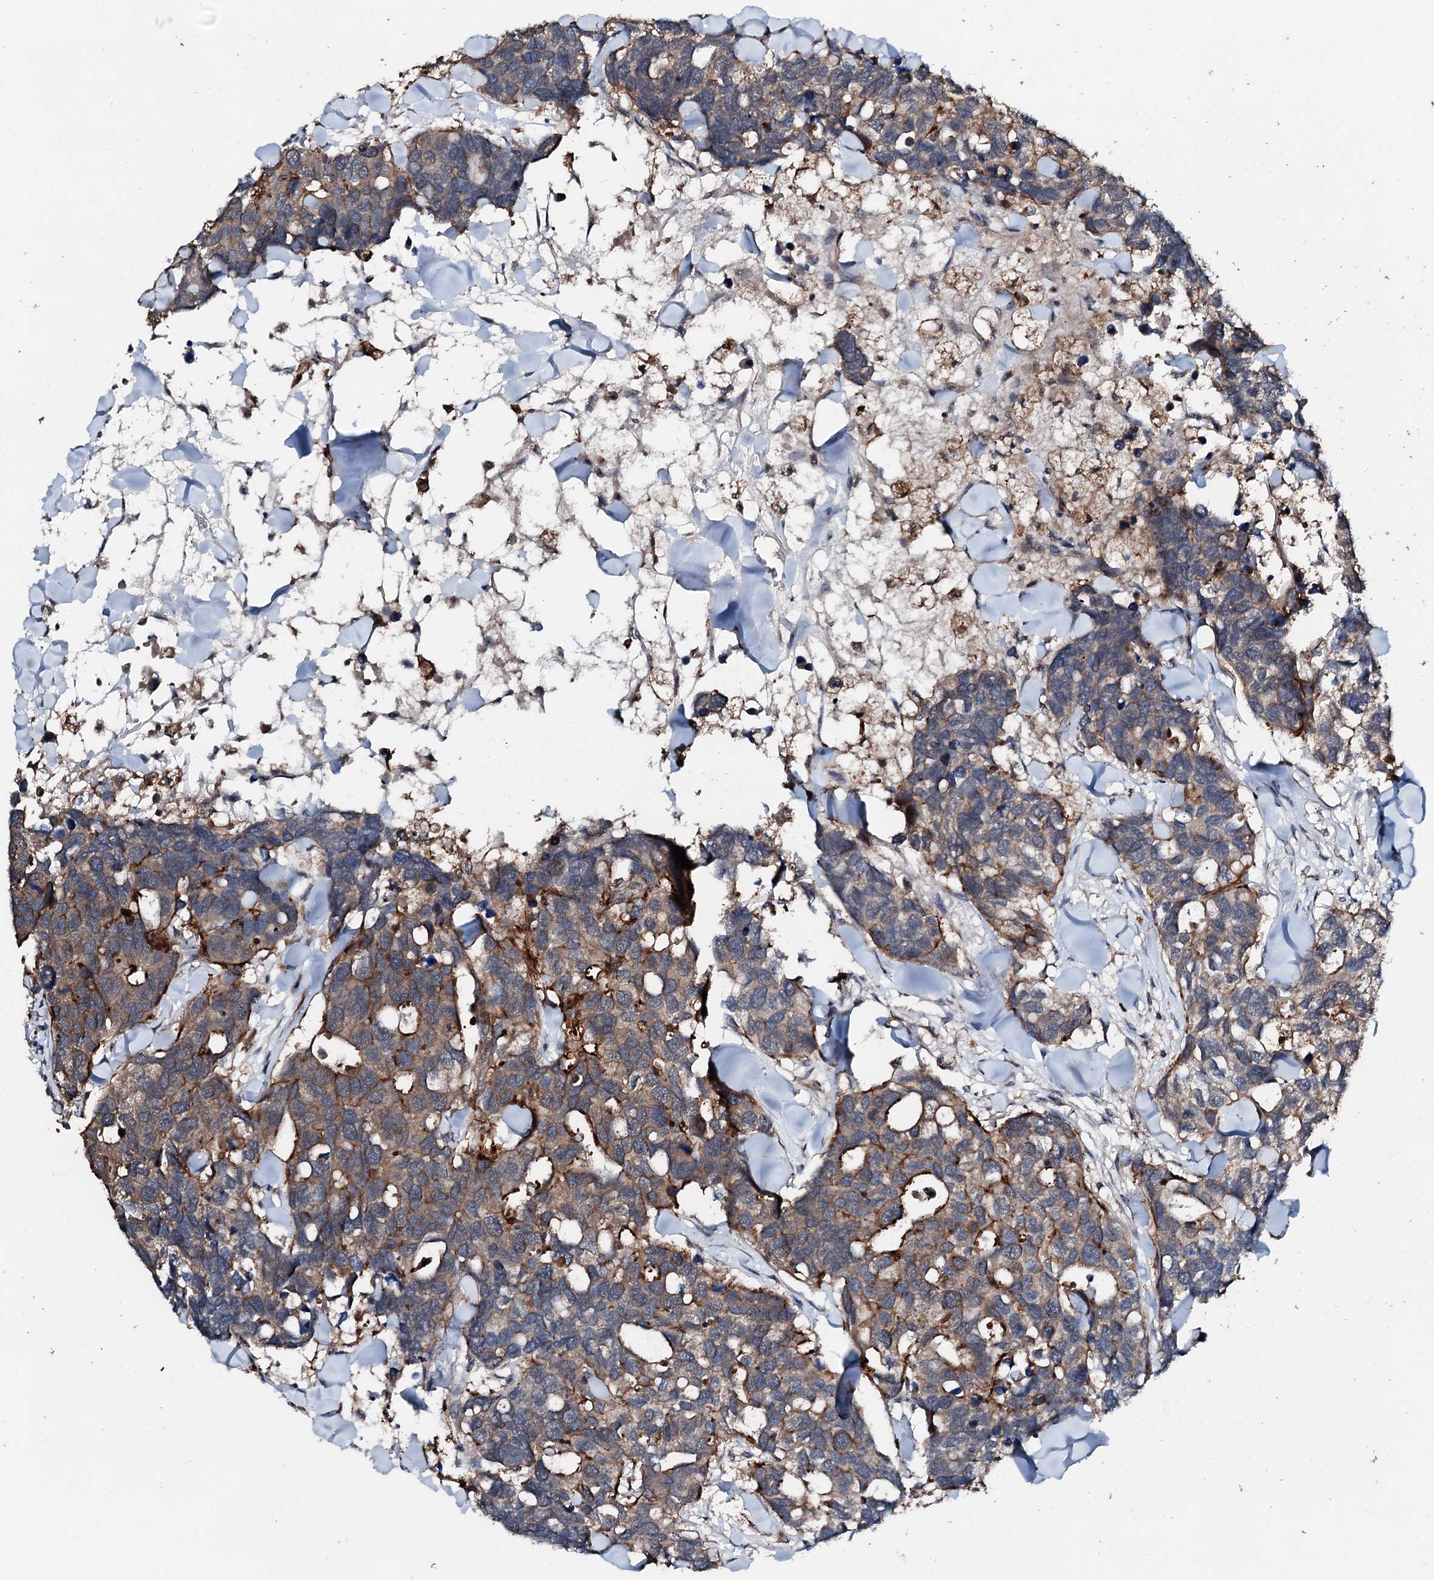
{"staining": {"intensity": "strong", "quantity": "25%-75%", "location": "cytoplasmic/membranous"}, "tissue": "breast cancer", "cell_type": "Tumor cells", "image_type": "cancer", "snomed": [{"axis": "morphology", "description": "Duct carcinoma"}, {"axis": "topography", "description": "Breast"}], "caption": "A high-resolution micrograph shows immunohistochemistry (IHC) staining of breast intraductal carcinoma, which exhibits strong cytoplasmic/membranous staining in about 25%-75% of tumor cells. (brown staining indicates protein expression, while blue staining denotes nuclei).", "gene": "FGD4", "patient": {"sex": "female", "age": 83}}